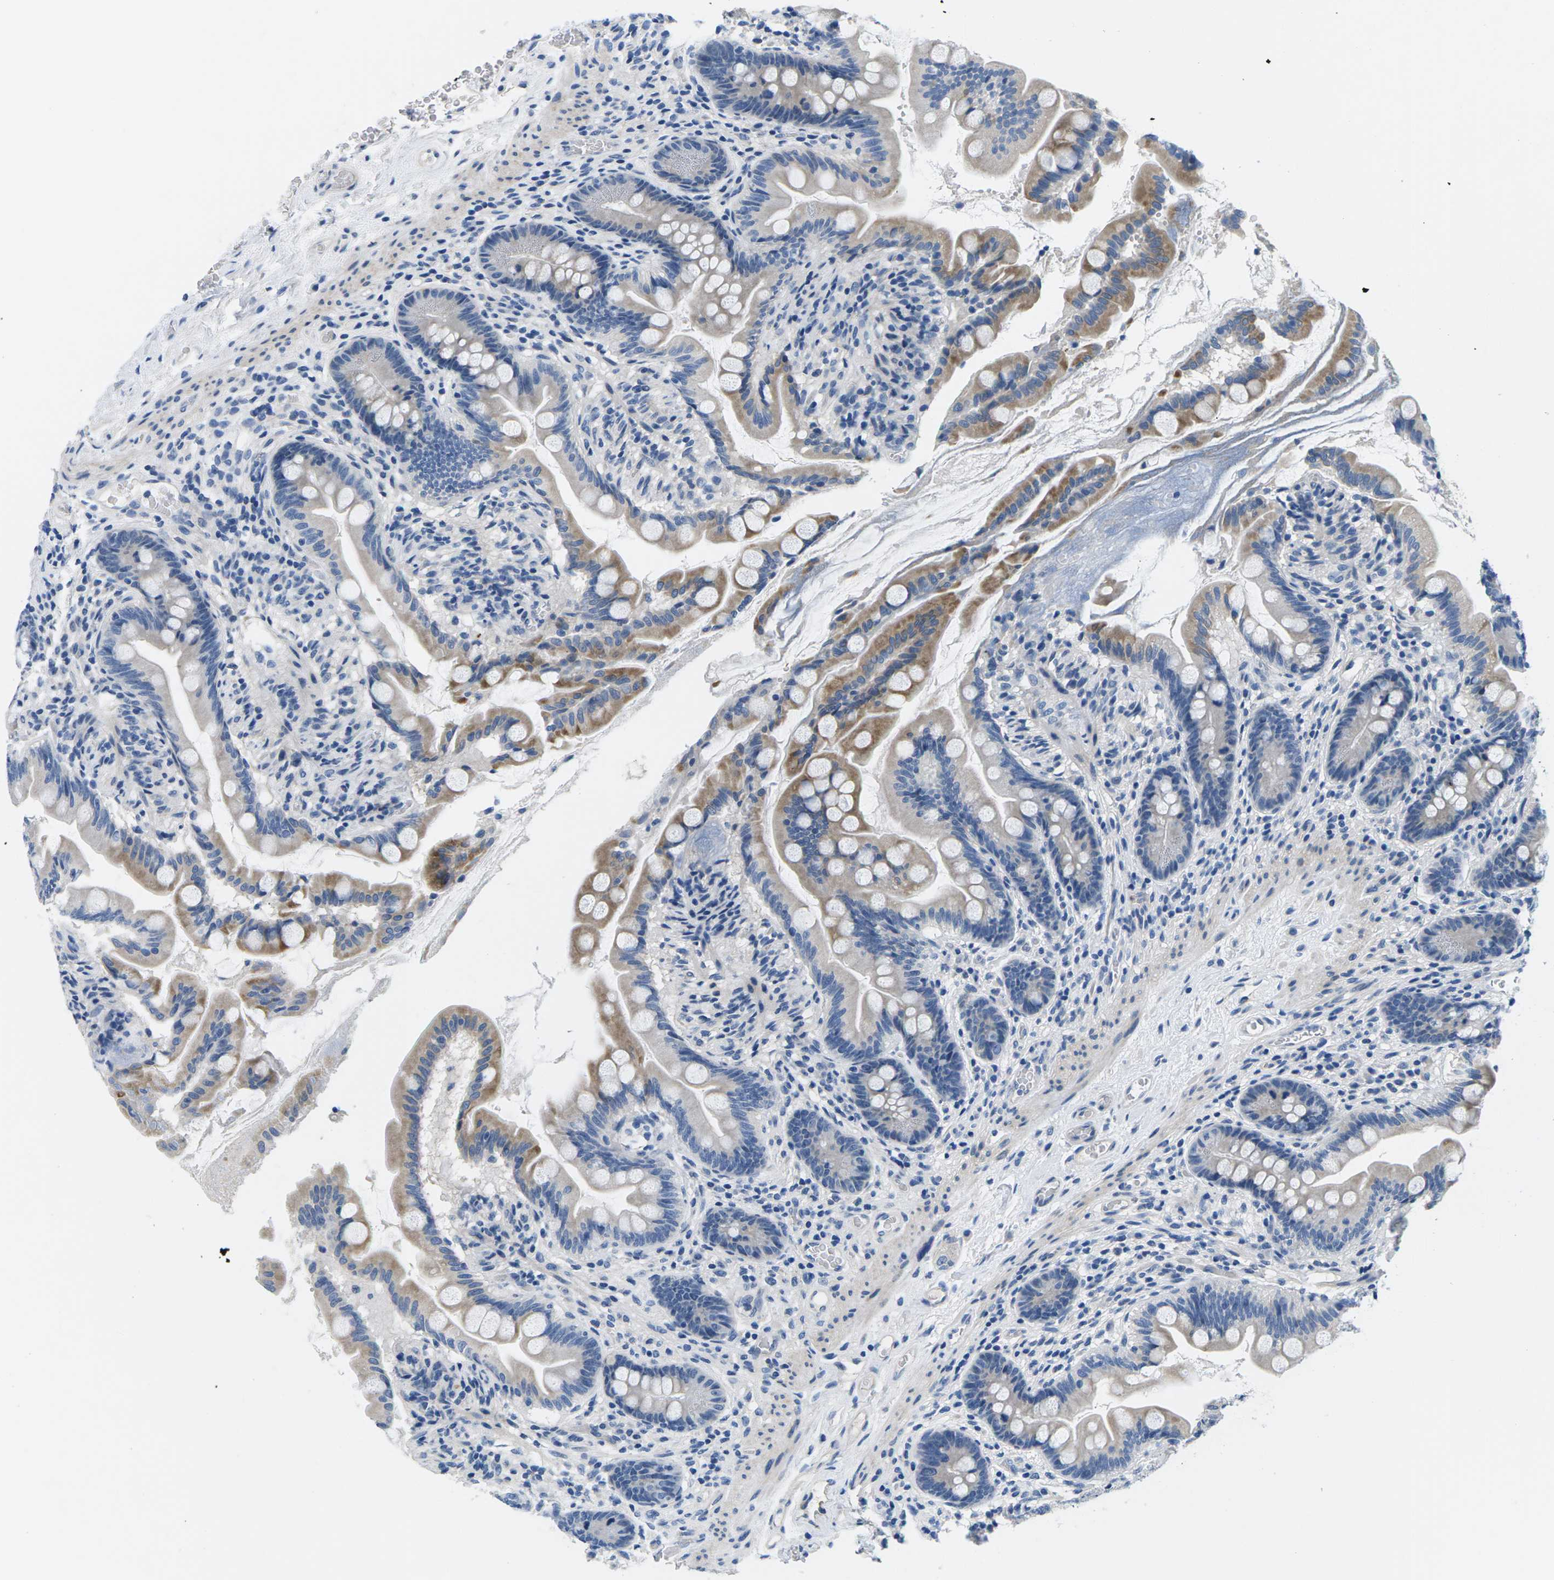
{"staining": {"intensity": "moderate", "quantity": "25%-75%", "location": "cytoplasmic/membranous"}, "tissue": "small intestine", "cell_type": "Glandular cells", "image_type": "normal", "snomed": [{"axis": "morphology", "description": "Normal tissue, NOS"}, {"axis": "topography", "description": "Small intestine"}], "caption": "Immunohistochemical staining of normal human small intestine exhibits medium levels of moderate cytoplasmic/membranous staining in about 25%-75% of glandular cells.", "gene": "TSPAN2", "patient": {"sex": "female", "age": 56}}